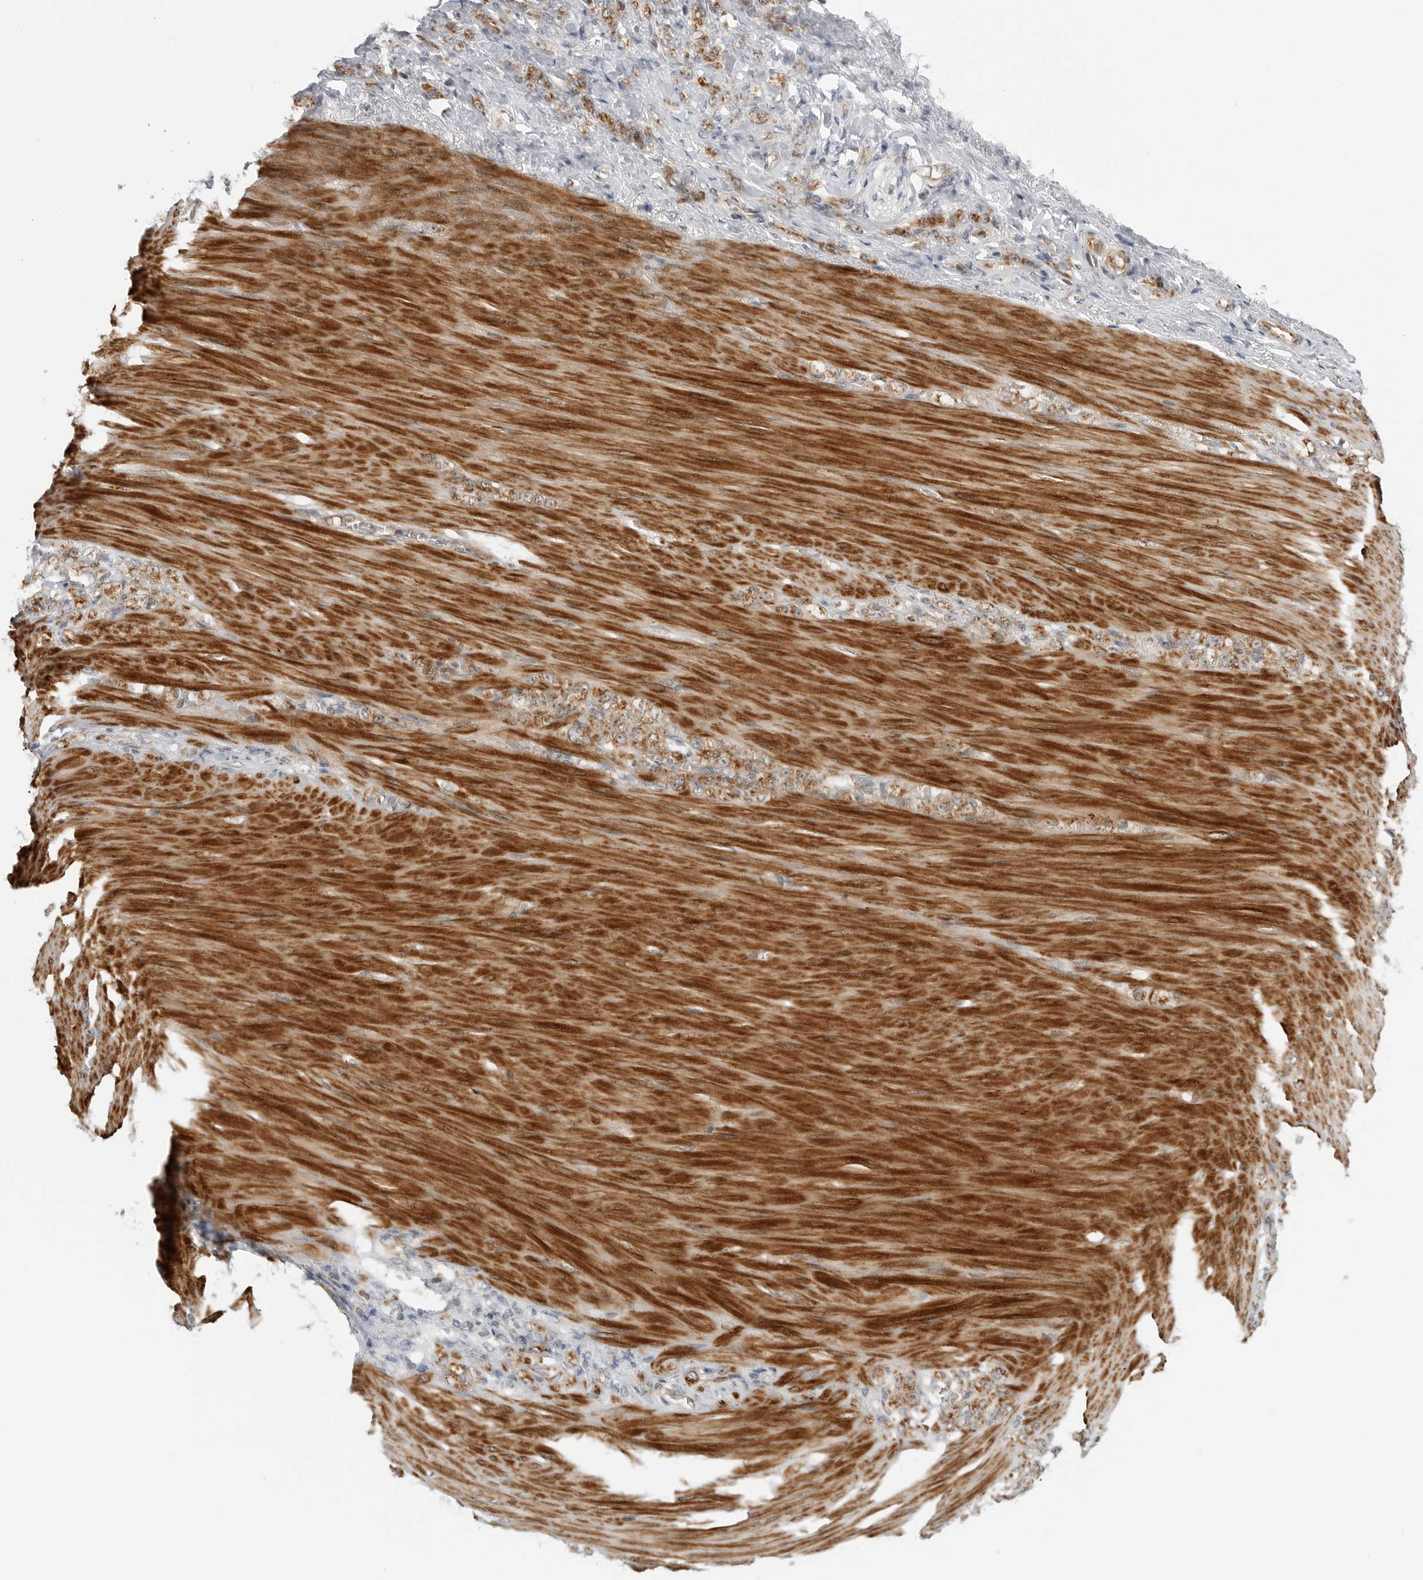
{"staining": {"intensity": "moderate", "quantity": ">75%", "location": "cytoplasmic/membranous"}, "tissue": "stomach cancer", "cell_type": "Tumor cells", "image_type": "cancer", "snomed": [{"axis": "morphology", "description": "Normal tissue, NOS"}, {"axis": "morphology", "description": "Adenocarcinoma, NOS"}, {"axis": "topography", "description": "Stomach"}], "caption": "Human stomach cancer (adenocarcinoma) stained with a brown dye shows moderate cytoplasmic/membranous positive expression in about >75% of tumor cells.", "gene": "PEX2", "patient": {"sex": "male", "age": 82}}